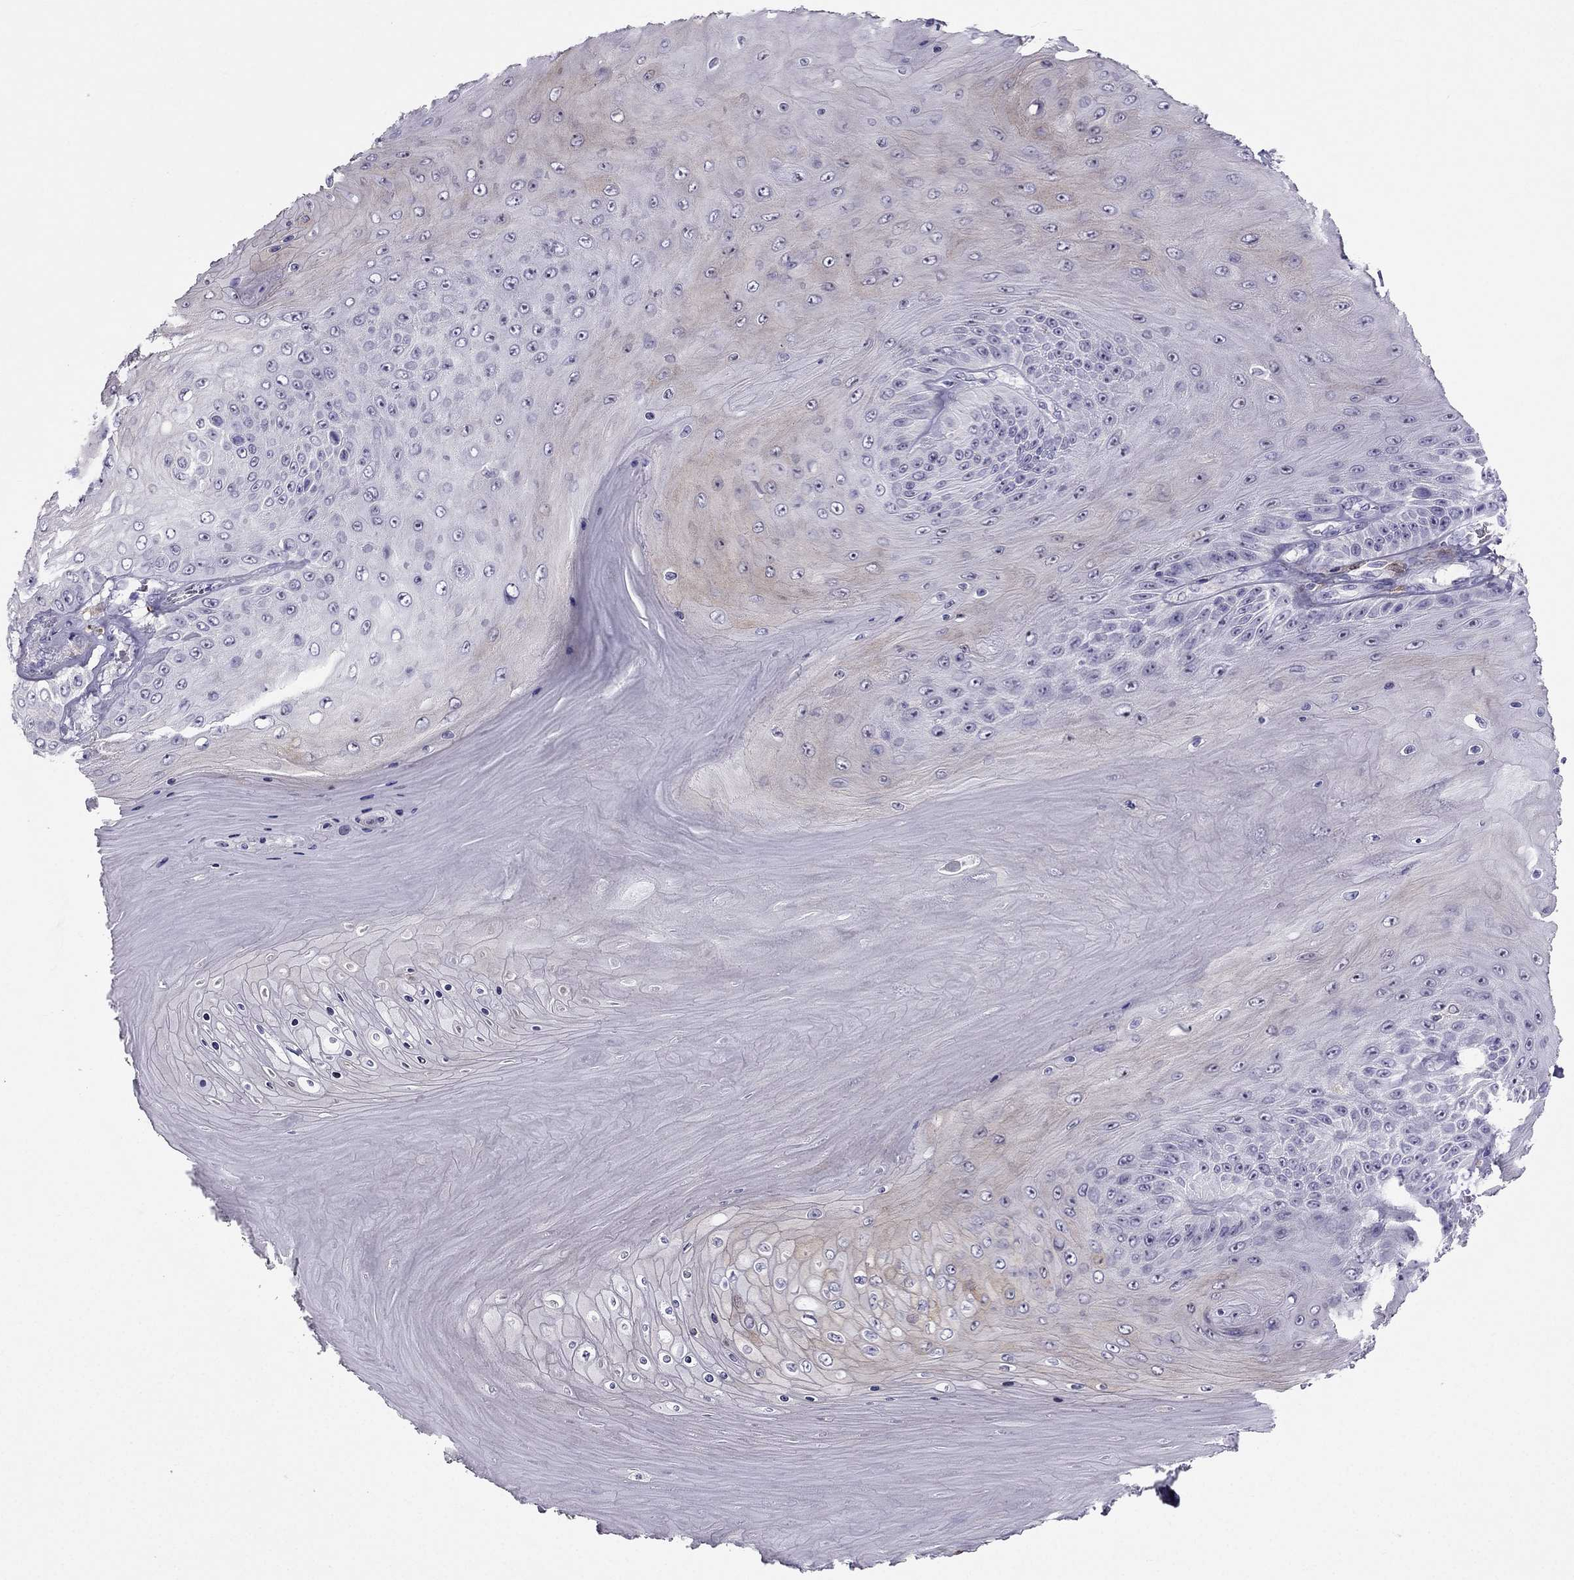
{"staining": {"intensity": "negative", "quantity": "none", "location": "none"}, "tissue": "skin cancer", "cell_type": "Tumor cells", "image_type": "cancer", "snomed": [{"axis": "morphology", "description": "Squamous cell carcinoma, NOS"}, {"axis": "topography", "description": "Skin"}], "caption": "IHC of human skin cancer exhibits no expression in tumor cells.", "gene": "LMTK3", "patient": {"sex": "male", "age": 62}}